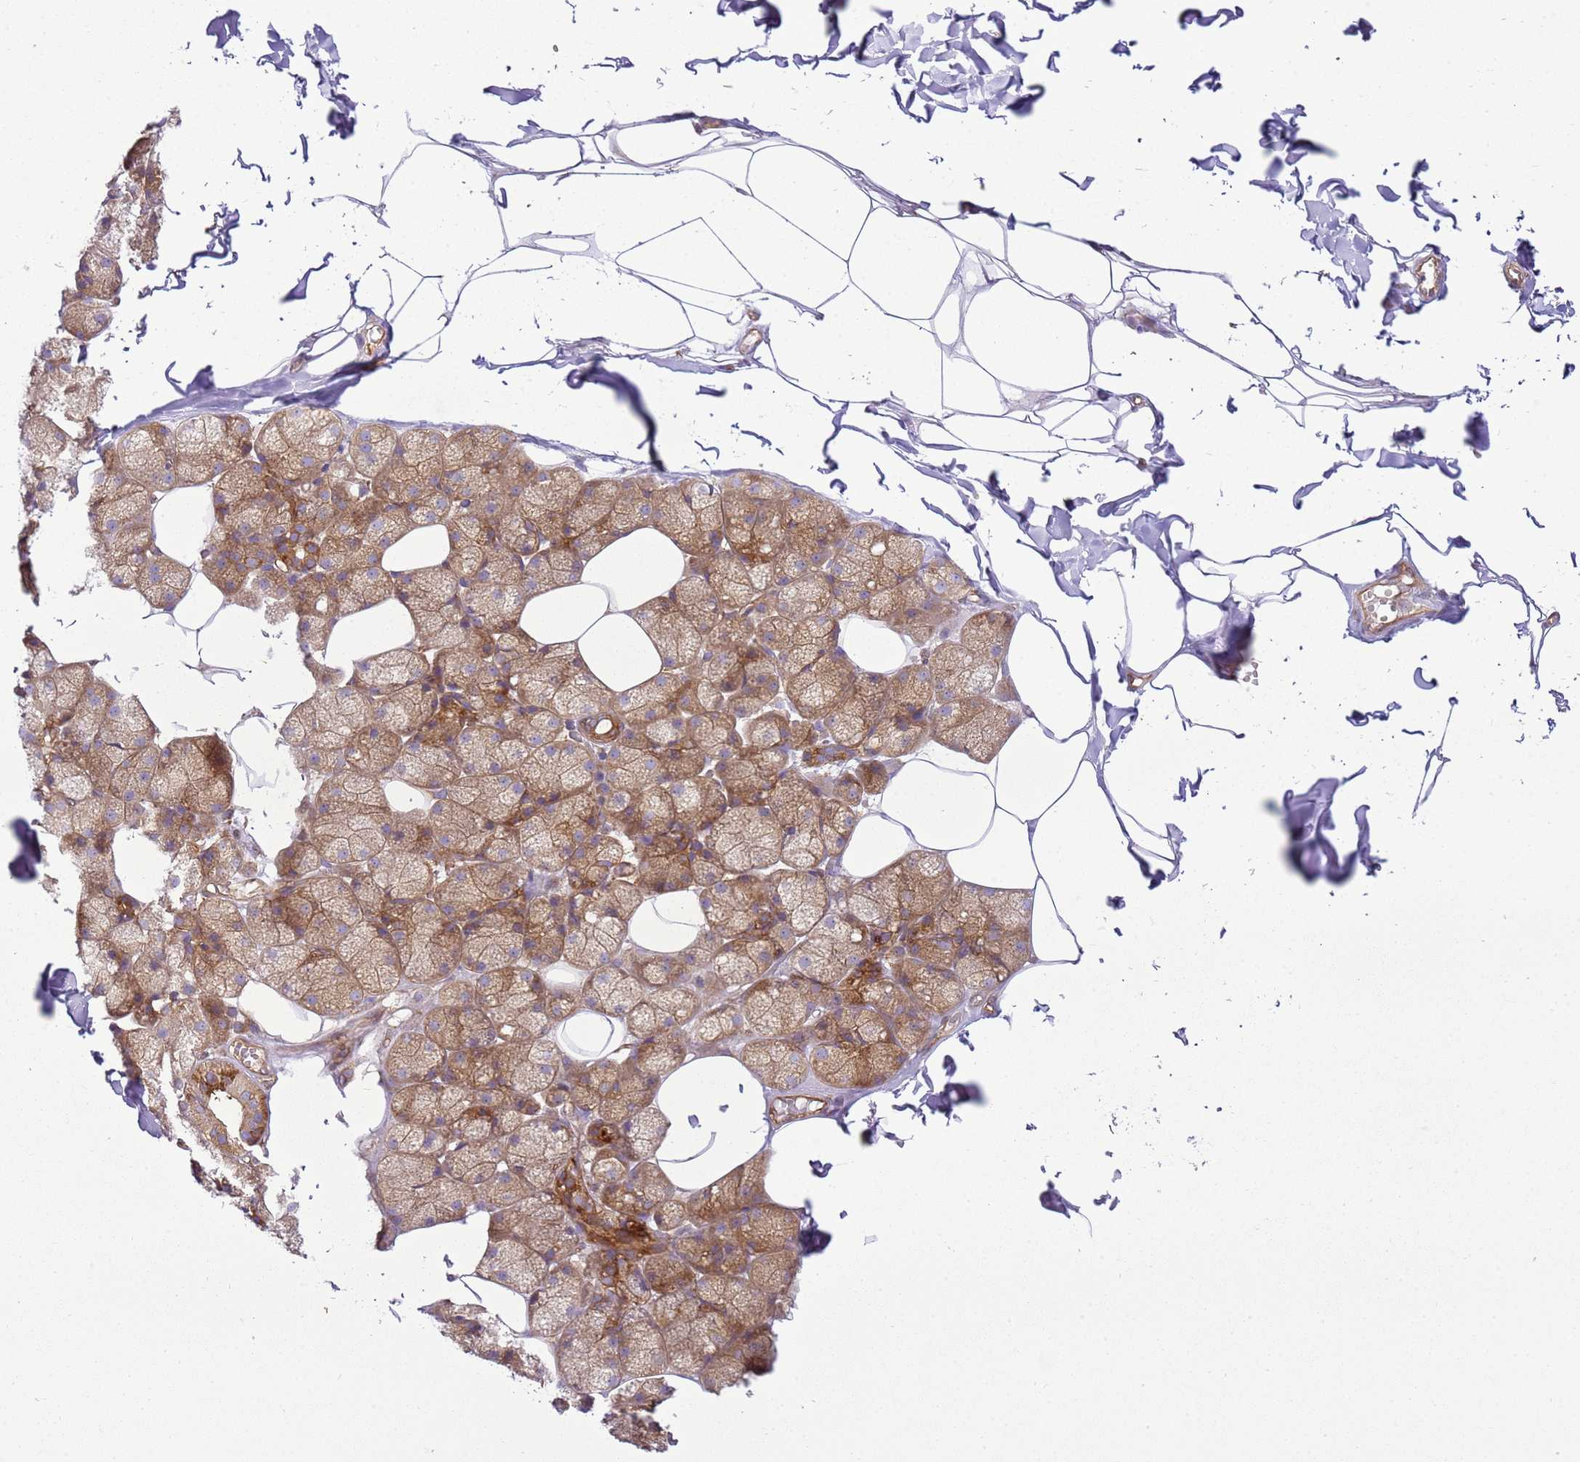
{"staining": {"intensity": "negative", "quantity": "none", "location": "none"}, "tissue": "adipose tissue", "cell_type": "Adipocytes", "image_type": "normal", "snomed": [{"axis": "morphology", "description": "Normal tissue, NOS"}, {"axis": "topography", "description": "Salivary gland"}, {"axis": "topography", "description": "Peripheral nerve tissue"}], "caption": "Immunohistochemistry (IHC) histopathology image of benign adipose tissue: human adipose tissue stained with DAB (3,3'-diaminobenzidine) displays no significant protein expression in adipocytes.", "gene": "SNX21", "patient": {"sex": "male", "age": 38}}